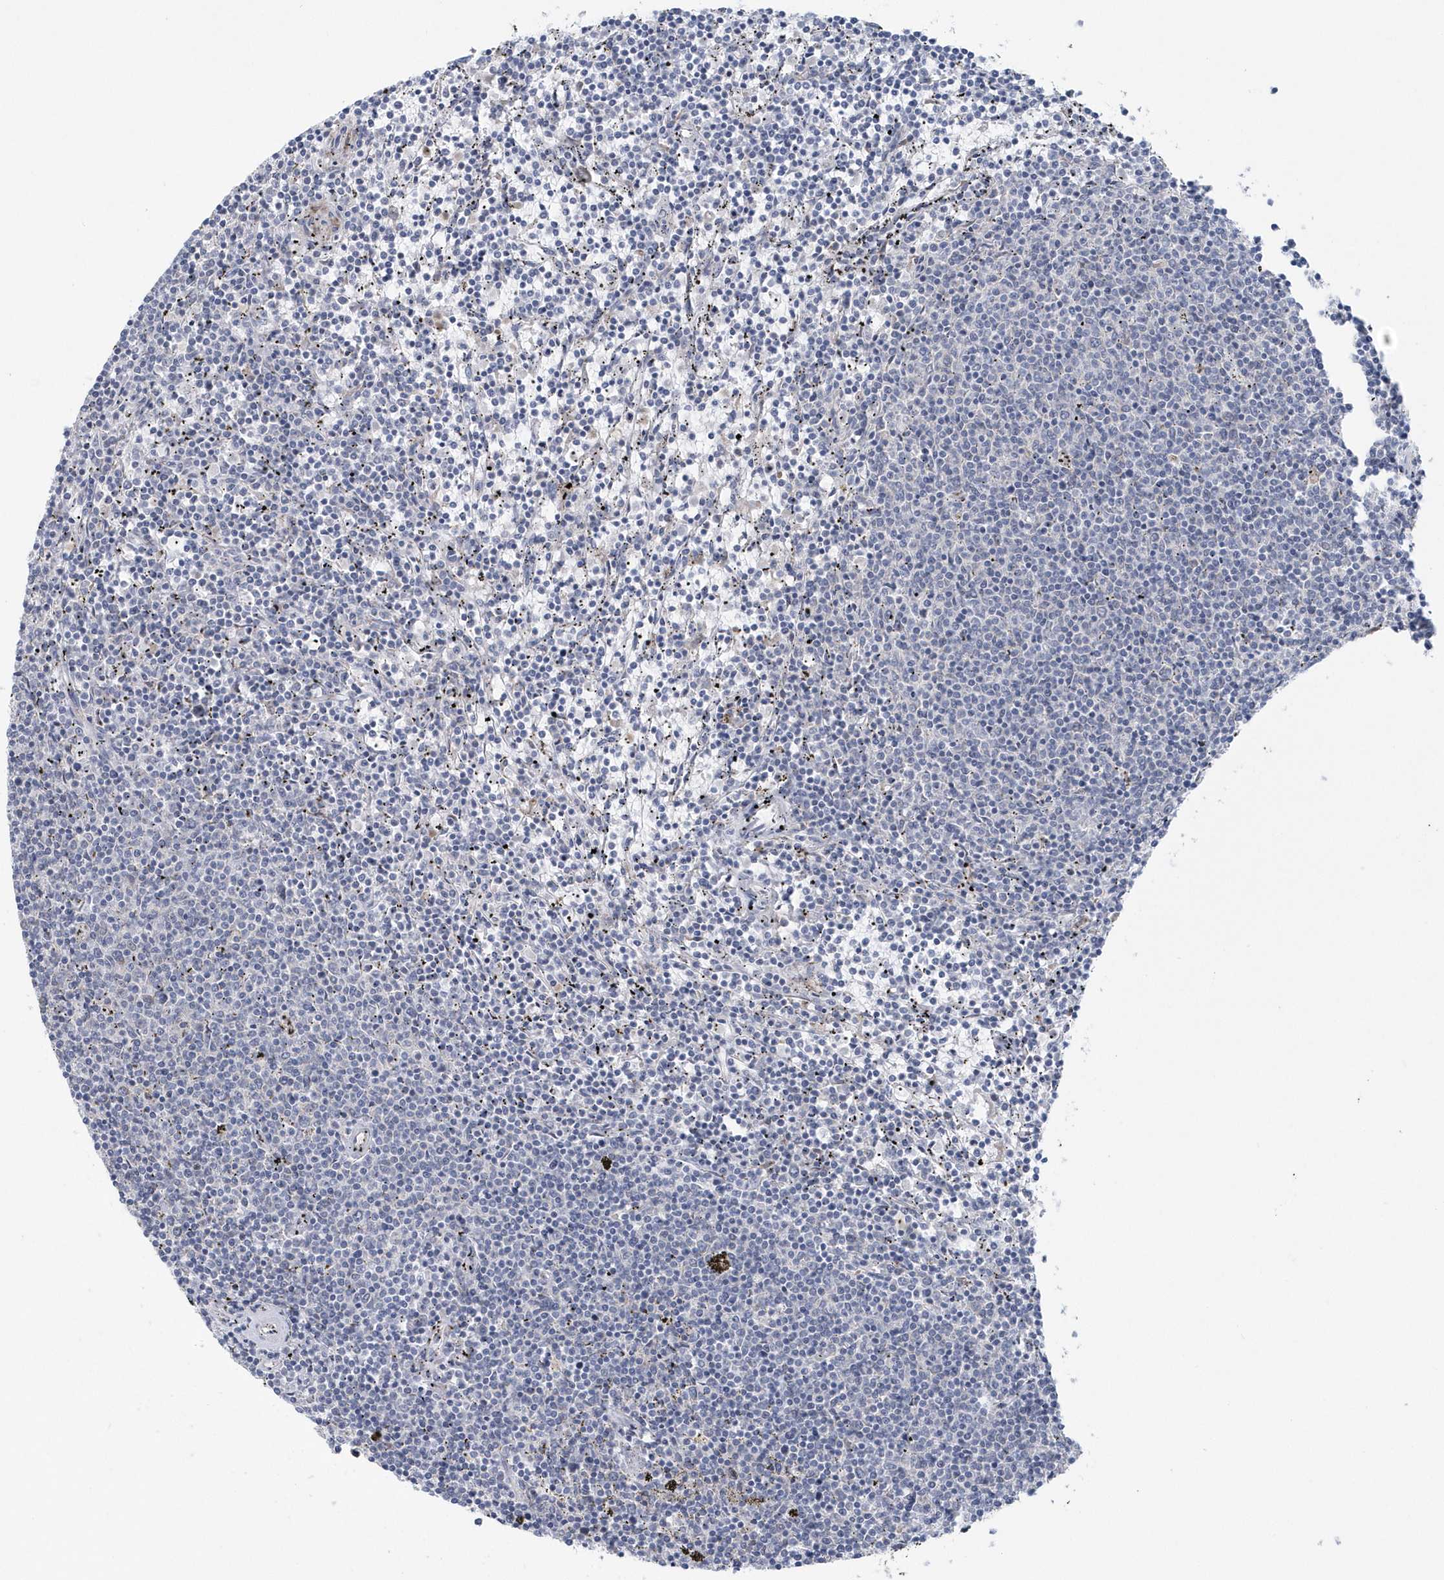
{"staining": {"intensity": "negative", "quantity": "none", "location": "none"}, "tissue": "lymphoma", "cell_type": "Tumor cells", "image_type": "cancer", "snomed": [{"axis": "morphology", "description": "Malignant lymphoma, non-Hodgkin's type, Low grade"}, {"axis": "topography", "description": "Spleen"}], "caption": "This is a micrograph of immunohistochemistry (IHC) staining of malignant lymphoma, non-Hodgkin's type (low-grade), which shows no staining in tumor cells. (DAB immunohistochemistry visualized using brightfield microscopy, high magnification).", "gene": "SPATA18", "patient": {"sex": "female", "age": 50}}